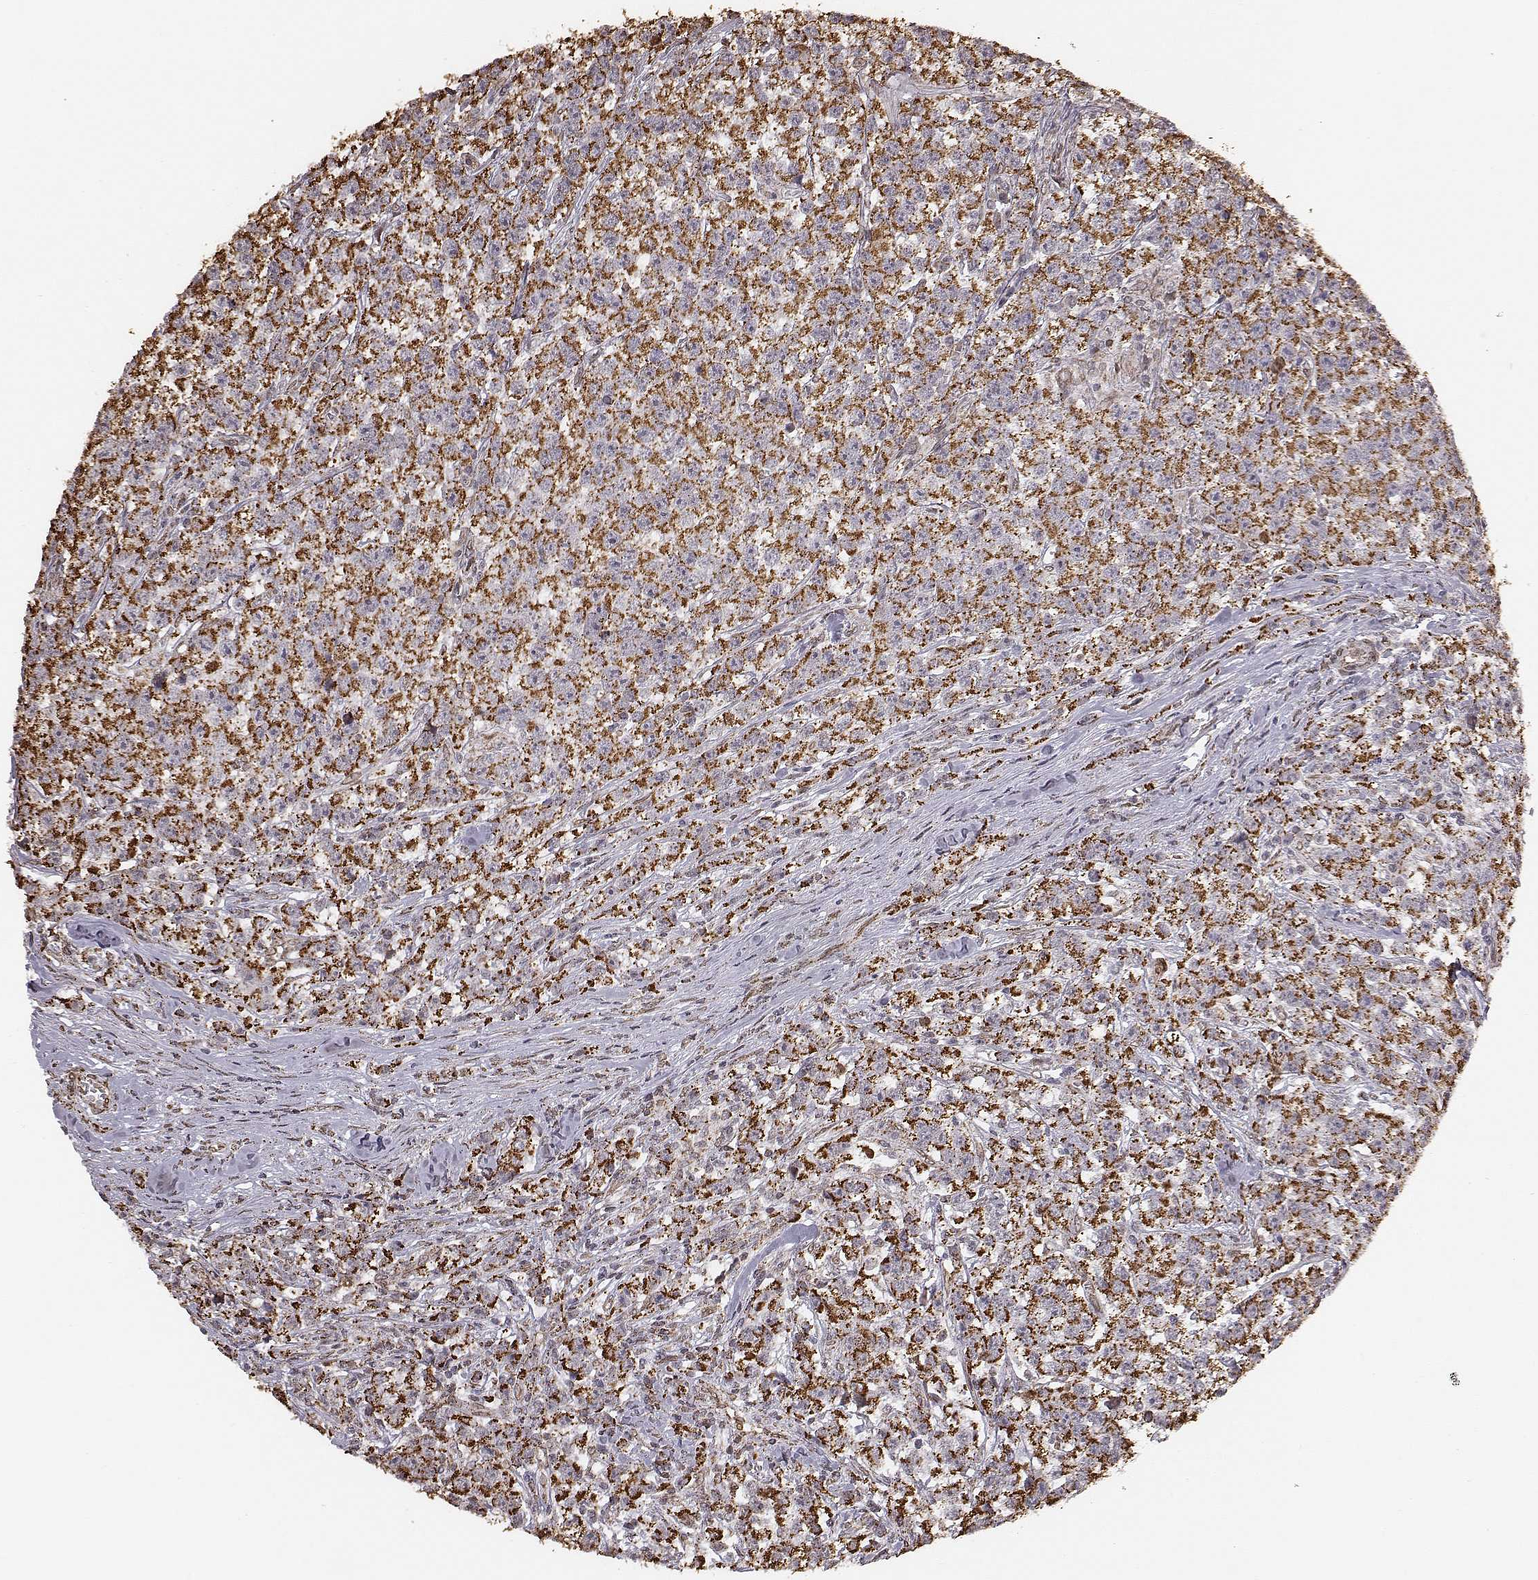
{"staining": {"intensity": "strong", "quantity": ">75%", "location": "cytoplasmic/membranous"}, "tissue": "testis cancer", "cell_type": "Tumor cells", "image_type": "cancer", "snomed": [{"axis": "morphology", "description": "Seminoma, NOS"}, {"axis": "topography", "description": "Testis"}], "caption": "Protein expression analysis of seminoma (testis) reveals strong cytoplasmic/membranous positivity in about >75% of tumor cells. (IHC, brightfield microscopy, high magnification).", "gene": "ACOT2", "patient": {"sex": "male", "age": 59}}